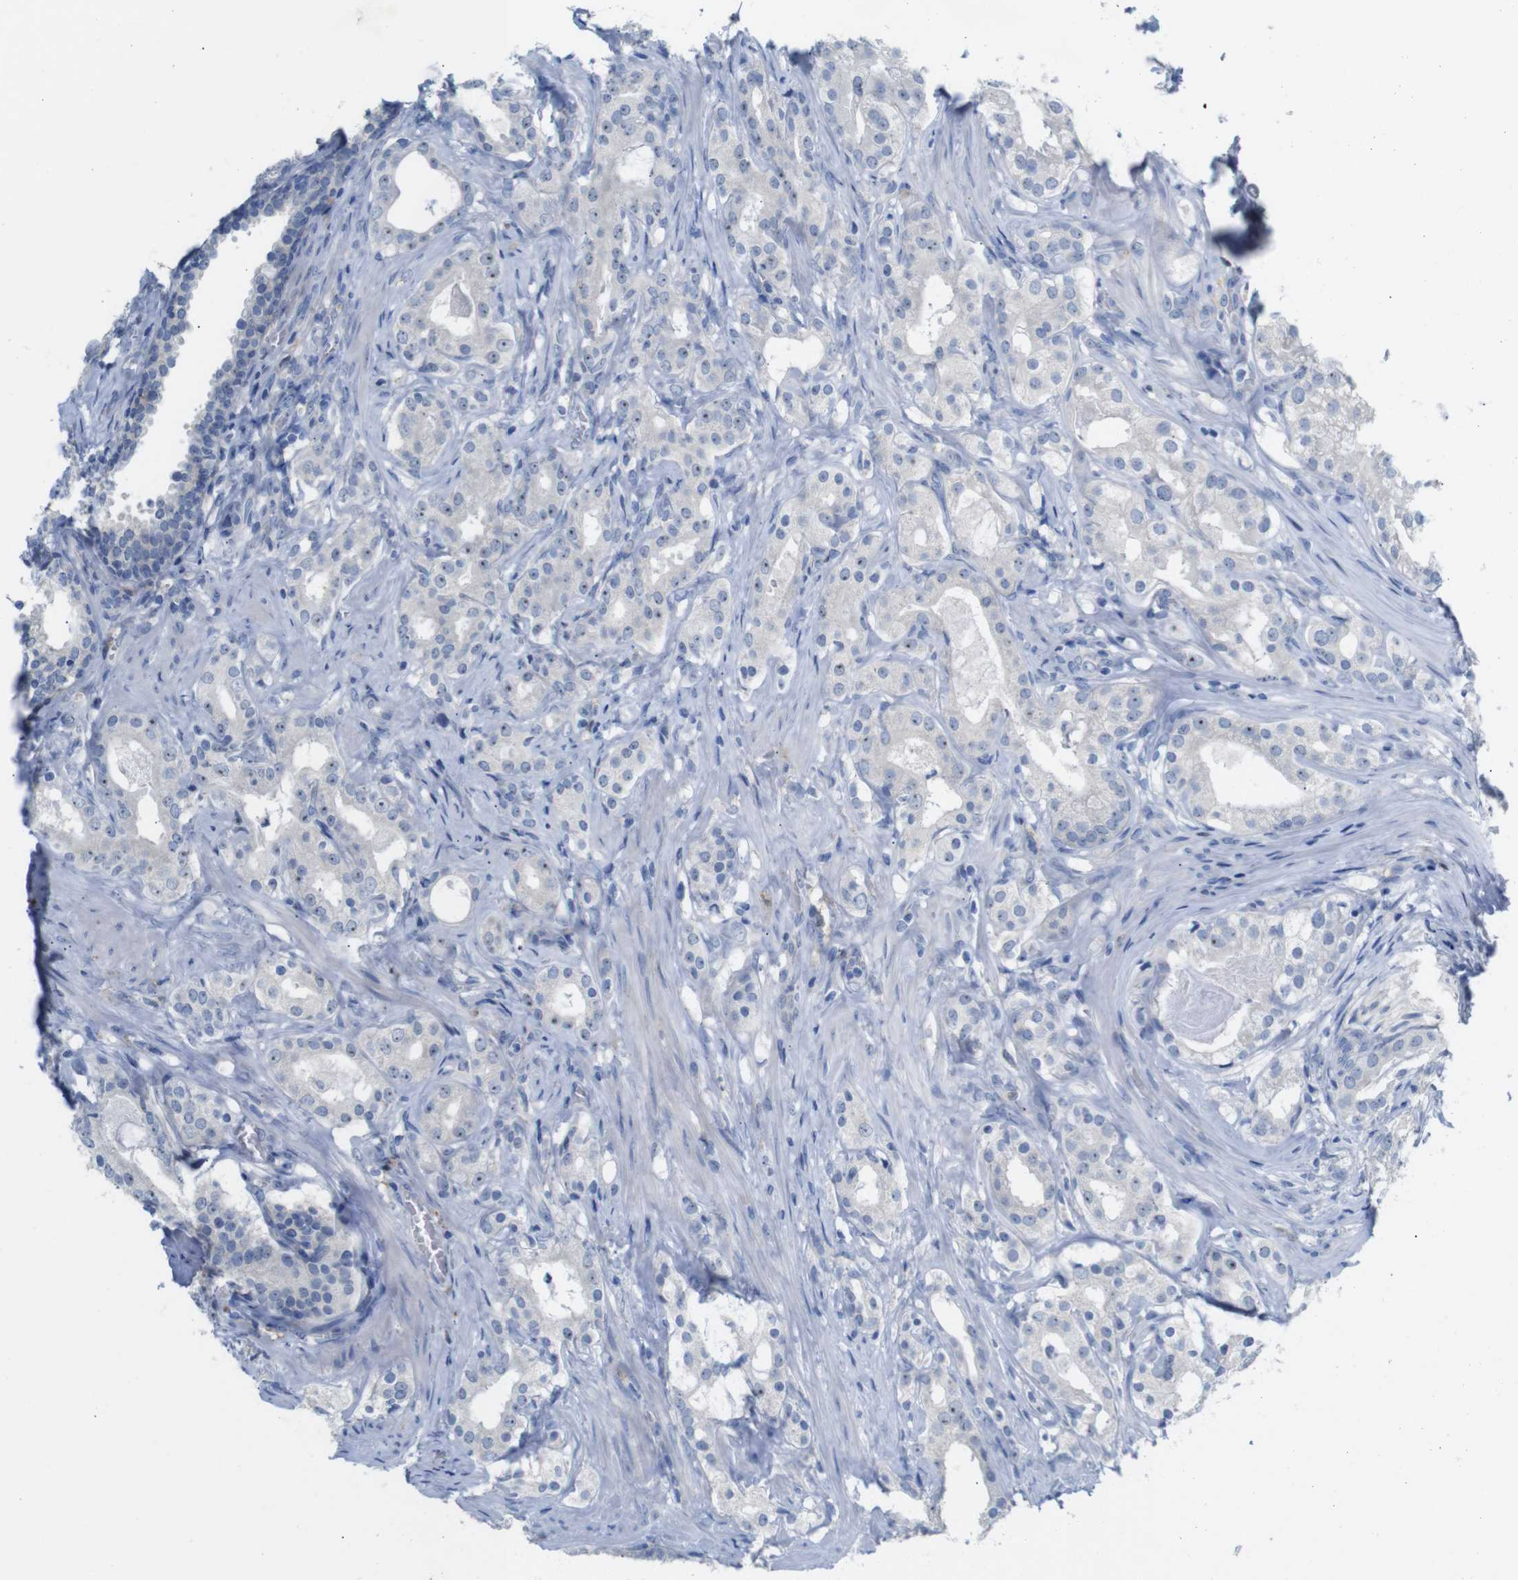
{"staining": {"intensity": "weak", "quantity": "25%-75%", "location": "nuclear"}, "tissue": "prostate cancer", "cell_type": "Tumor cells", "image_type": "cancer", "snomed": [{"axis": "morphology", "description": "Adenocarcinoma, Low grade"}, {"axis": "topography", "description": "Prostate"}], "caption": "Weak nuclear protein staining is seen in approximately 25%-75% of tumor cells in prostate adenocarcinoma (low-grade).", "gene": "C1orf210", "patient": {"sex": "male", "age": 59}}